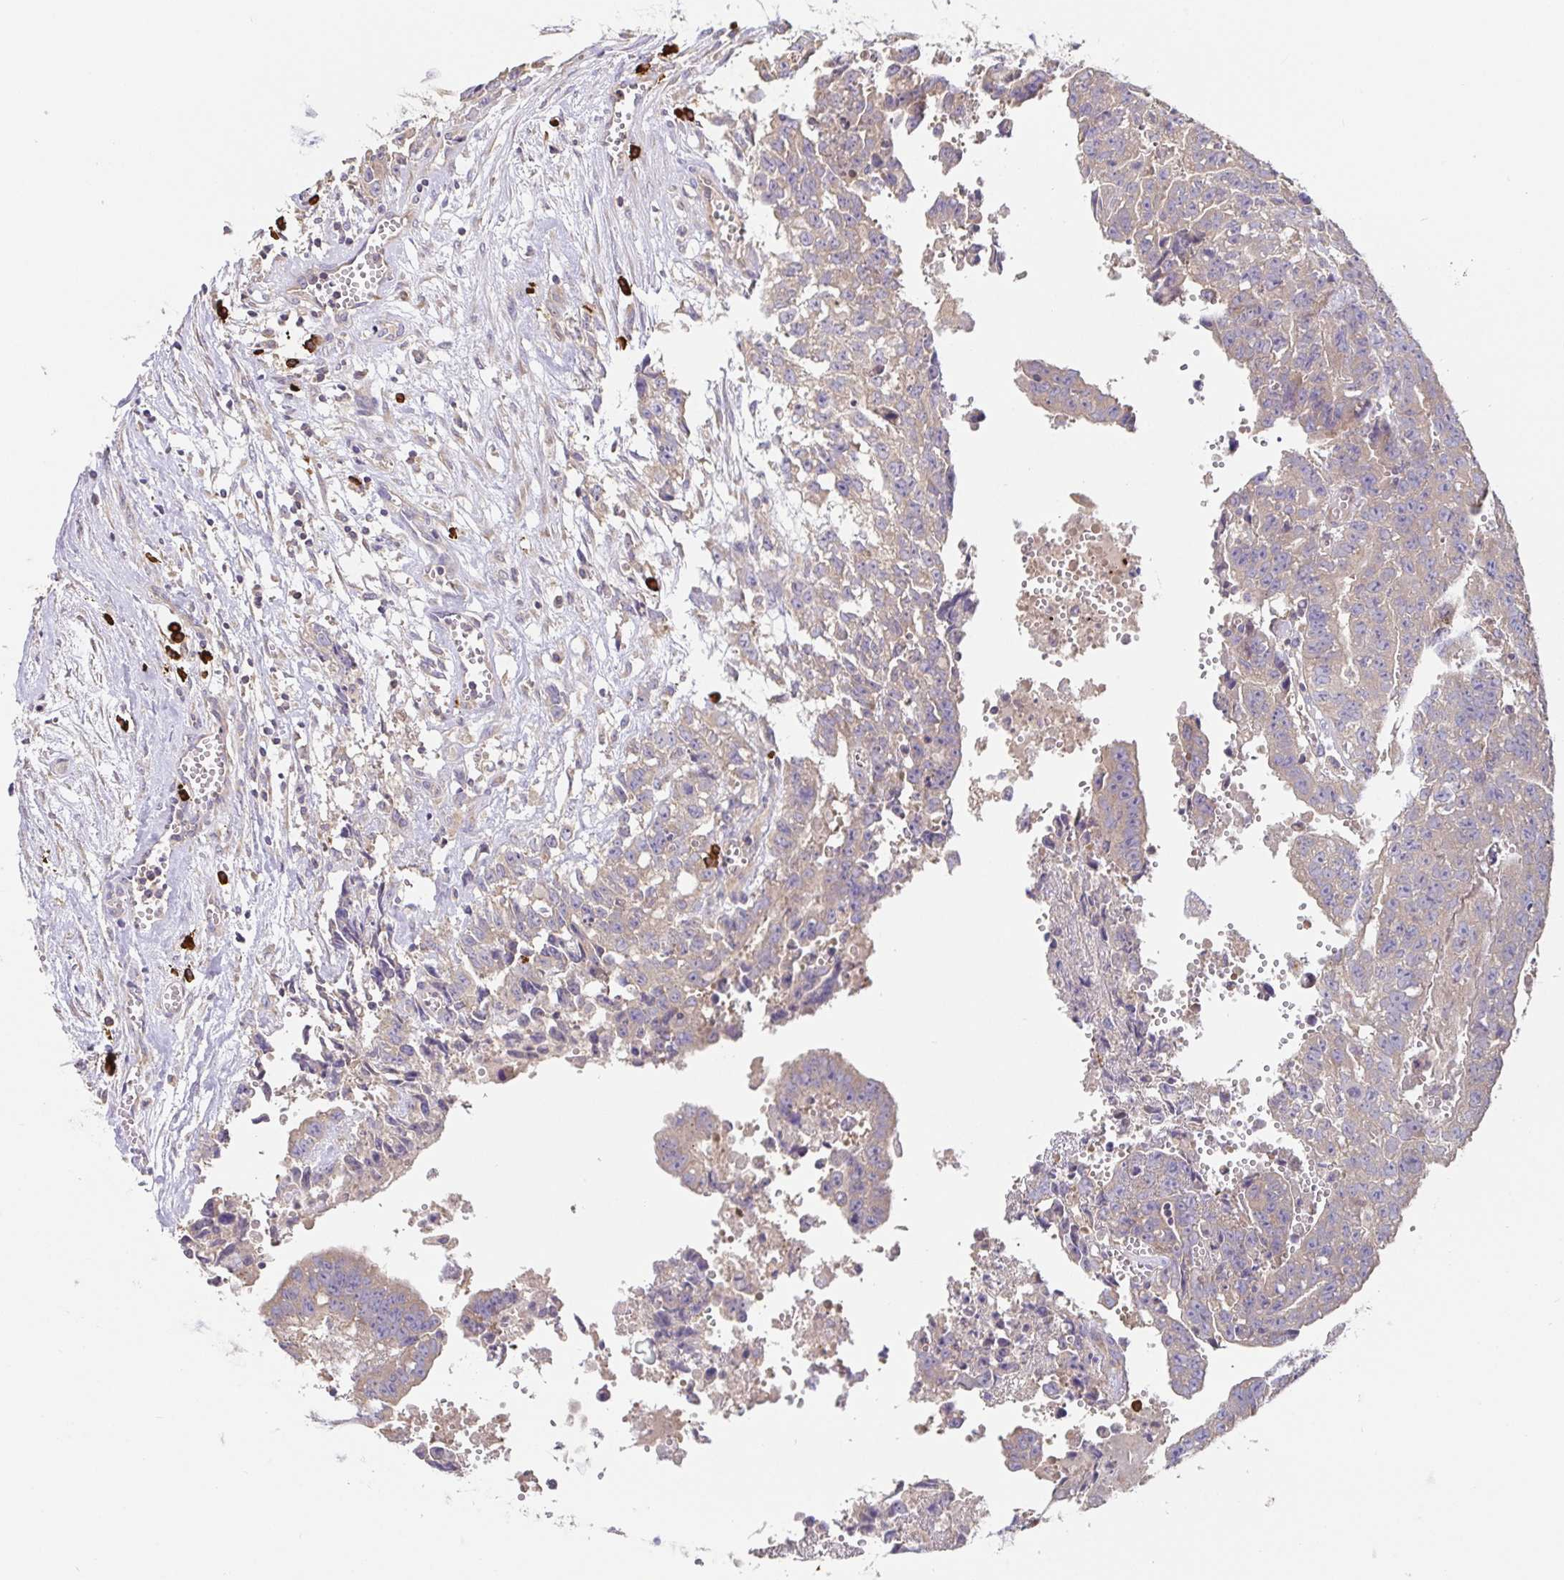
{"staining": {"intensity": "negative", "quantity": "none", "location": "none"}, "tissue": "testis cancer", "cell_type": "Tumor cells", "image_type": "cancer", "snomed": [{"axis": "morphology", "description": "Carcinoma, Embryonal, NOS"}, {"axis": "morphology", "description": "Teratoma, malignant, NOS"}, {"axis": "topography", "description": "Testis"}], "caption": "Photomicrograph shows no significant protein positivity in tumor cells of testis cancer. (Stains: DAB (3,3'-diaminobenzidine) immunohistochemistry (IHC) with hematoxylin counter stain, Microscopy: brightfield microscopy at high magnification).", "gene": "HAGH", "patient": {"sex": "male", "age": 24}}